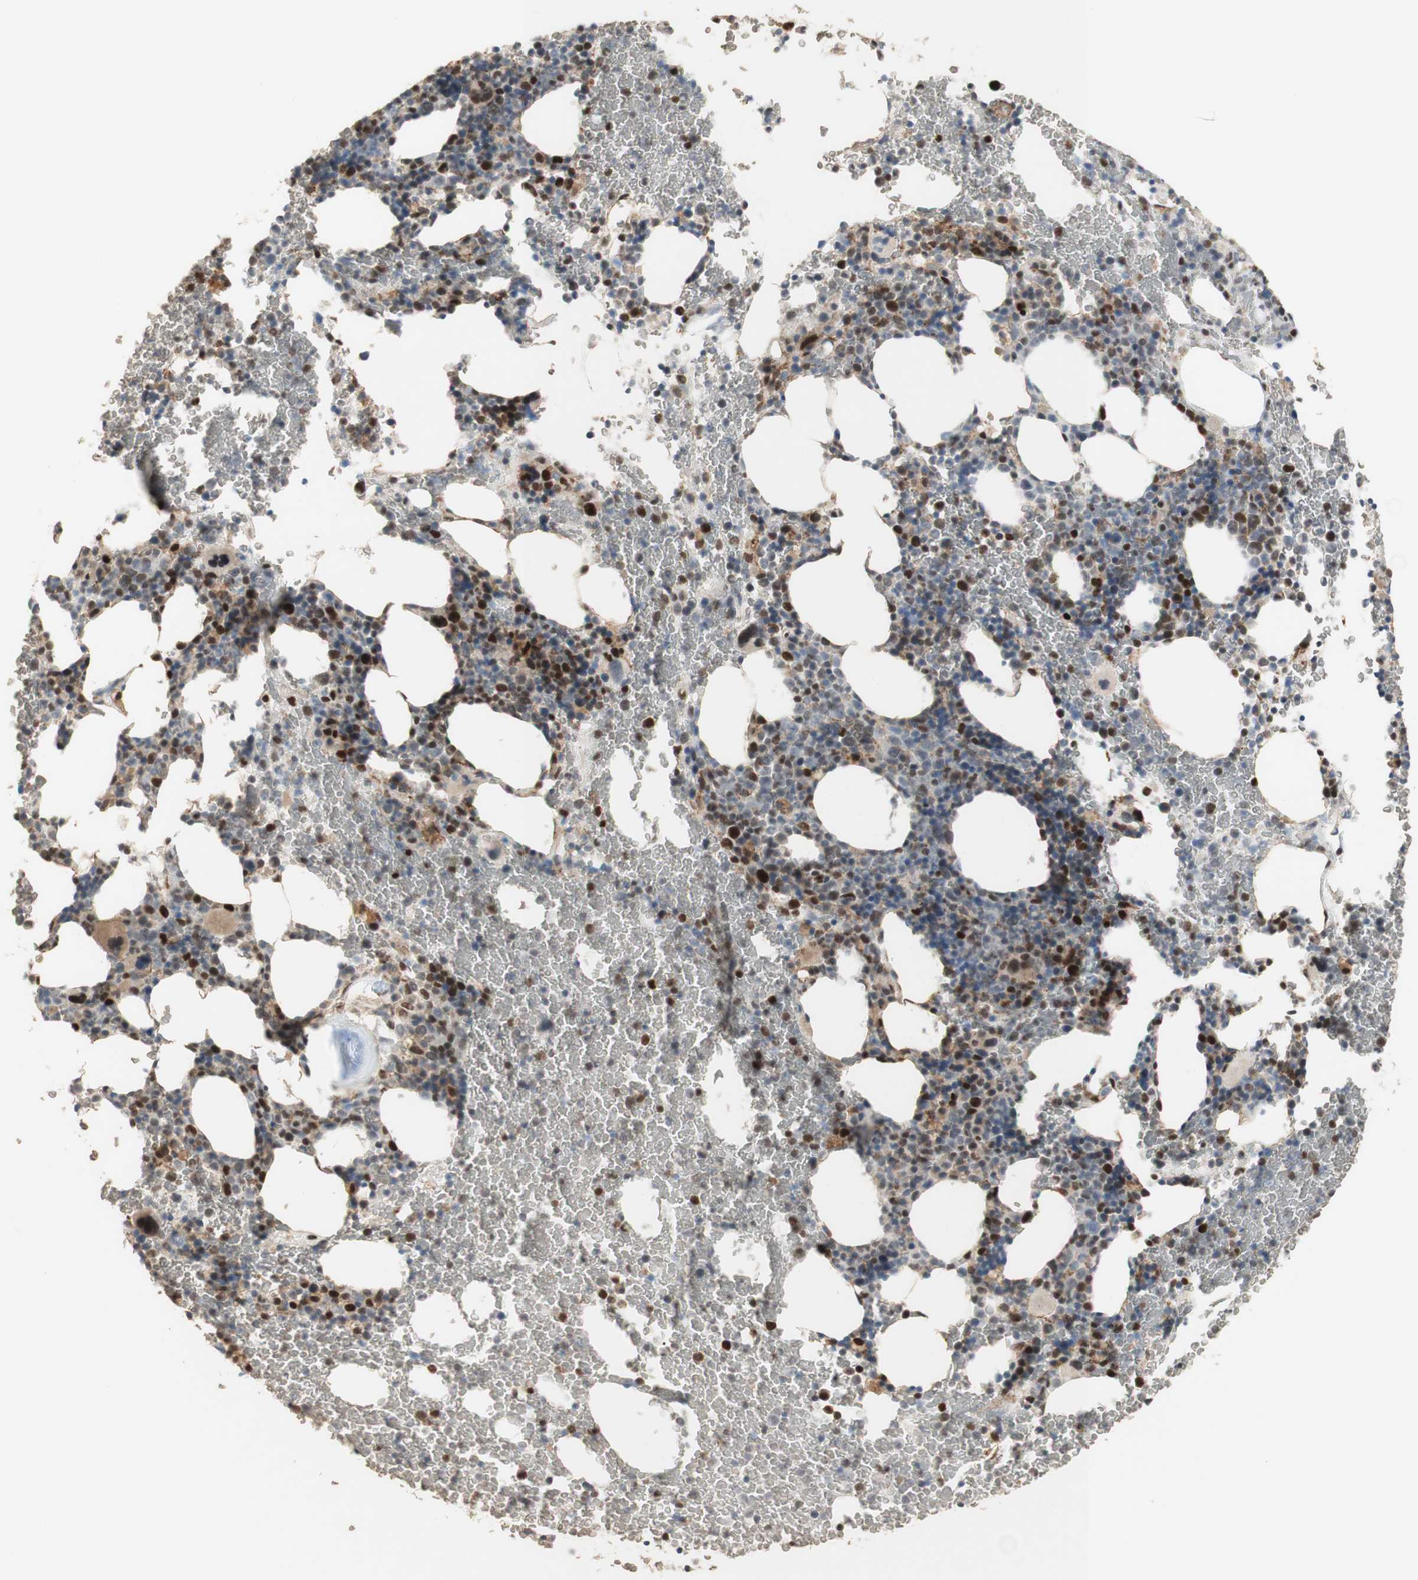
{"staining": {"intensity": "strong", "quantity": "25%-75%", "location": "nuclear"}, "tissue": "bone marrow", "cell_type": "Hematopoietic cells", "image_type": "normal", "snomed": [{"axis": "morphology", "description": "Normal tissue, NOS"}, {"axis": "morphology", "description": "Inflammation, NOS"}, {"axis": "topography", "description": "Bone marrow"}], "caption": "Strong nuclear staining for a protein is seen in about 25%-75% of hematopoietic cells of benign bone marrow using immunohistochemistry (IHC).", "gene": "FOXP1", "patient": {"sex": "male", "age": 72}}